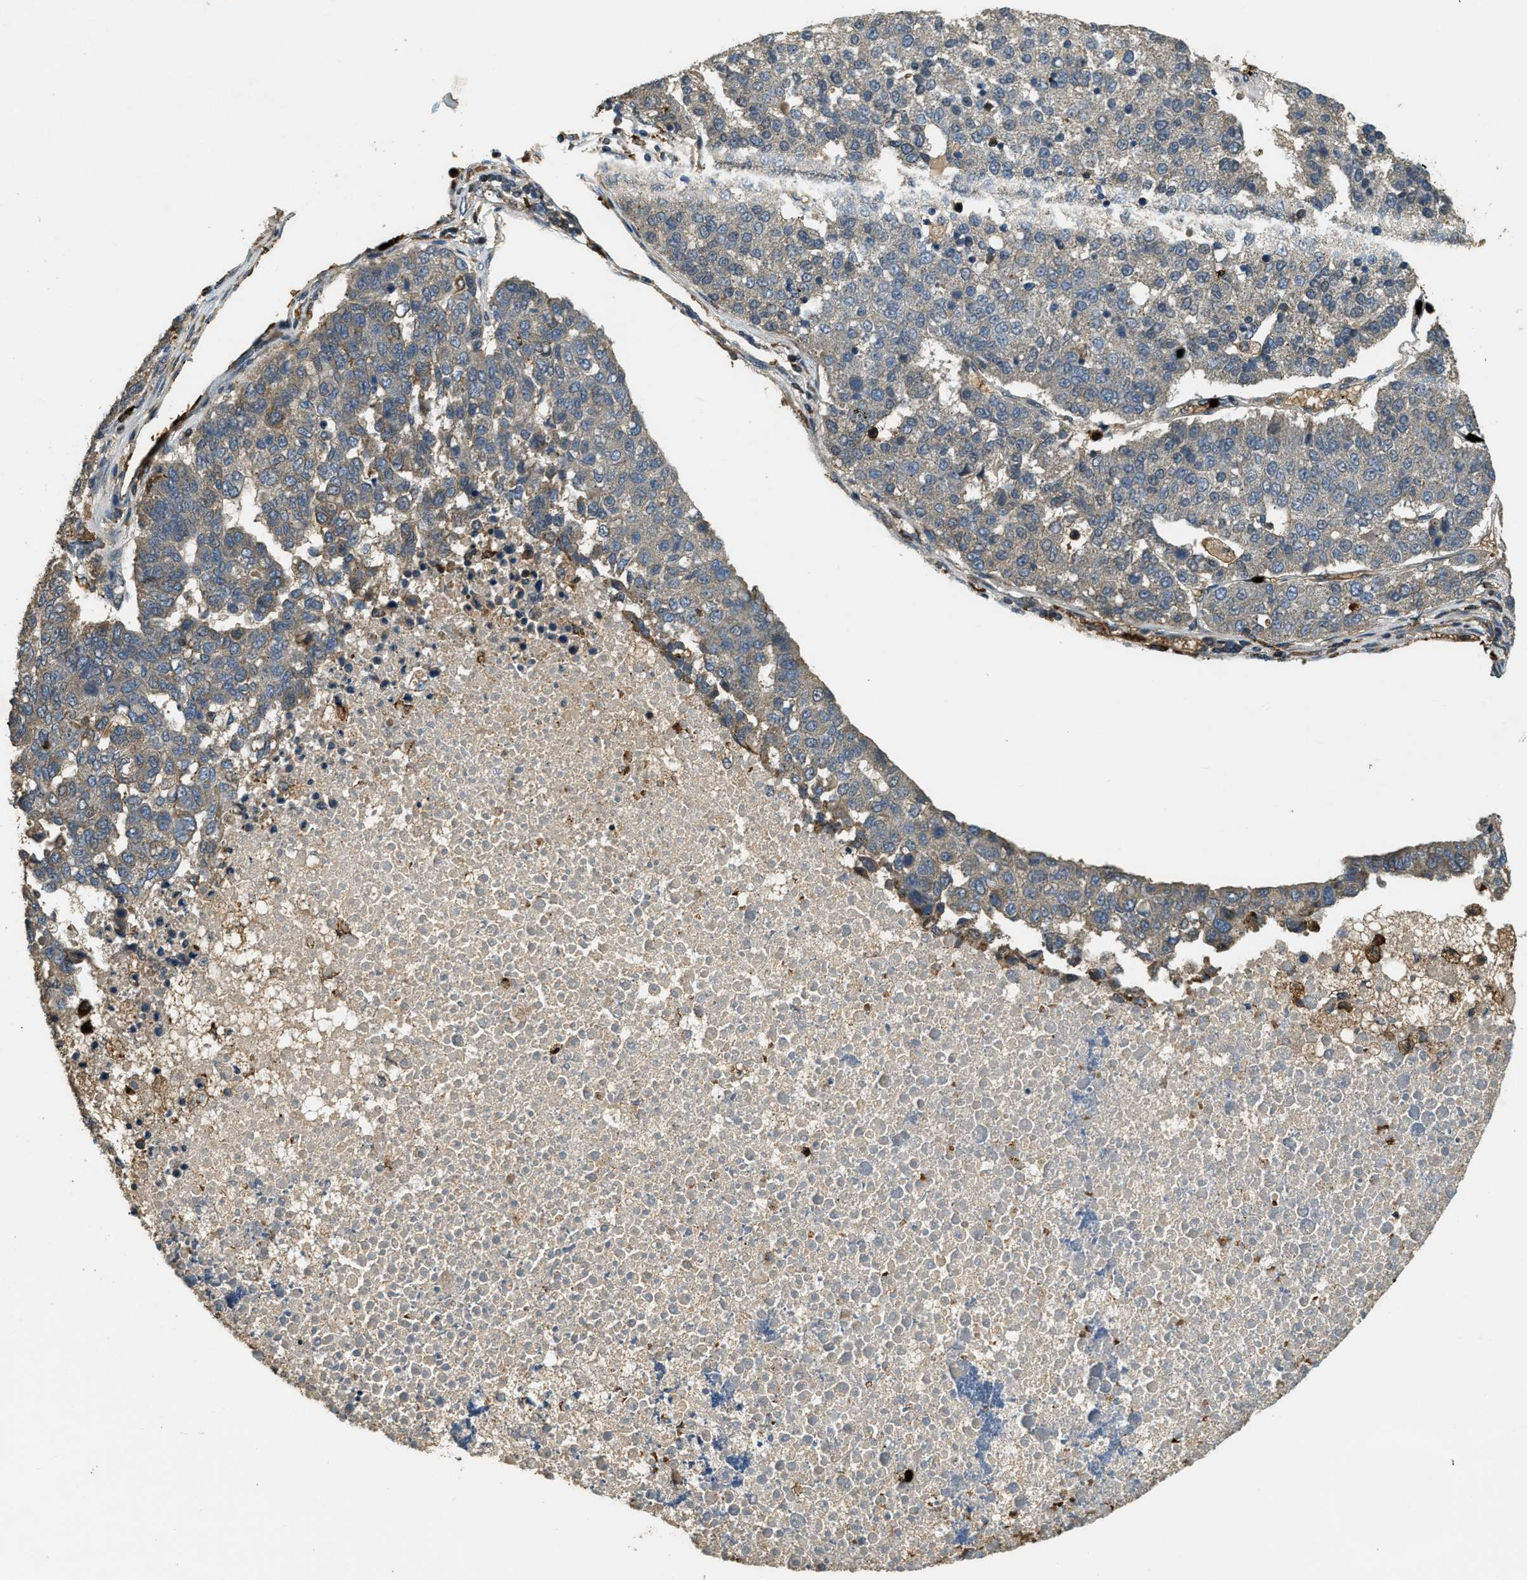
{"staining": {"intensity": "weak", "quantity": "<25%", "location": "cytoplasmic/membranous"}, "tissue": "pancreatic cancer", "cell_type": "Tumor cells", "image_type": "cancer", "snomed": [{"axis": "morphology", "description": "Adenocarcinoma, NOS"}, {"axis": "topography", "description": "Pancreas"}], "caption": "Immunohistochemistry of pancreatic cancer (adenocarcinoma) exhibits no staining in tumor cells.", "gene": "RNF141", "patient": {"sex": "female", "age": 61}}